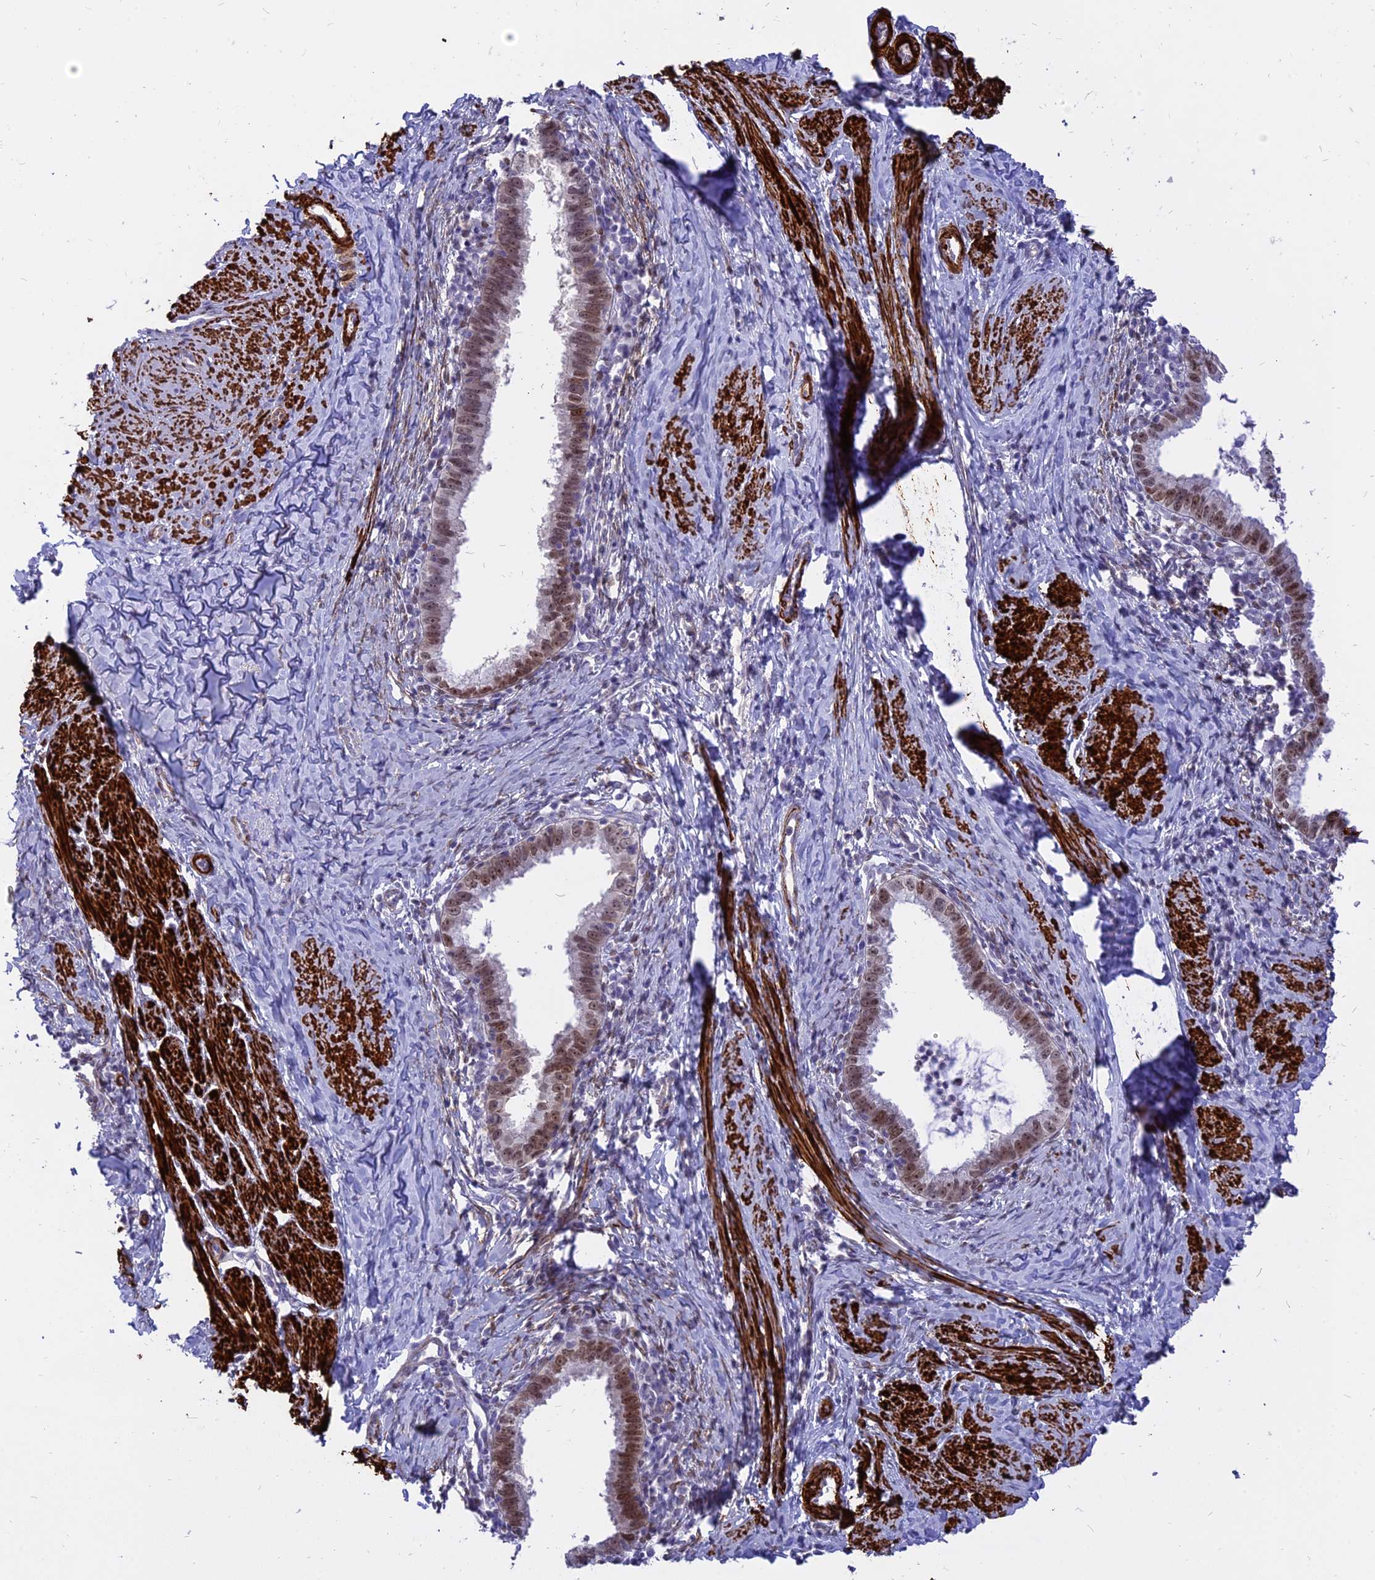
{"staining": {"intensity": "moderate", "quantity": ">75%", "location": "nuclear"}, "tissue": "cervical cancer", "cell_type": "Tumor cells", "image_type": "cancer", "snomed": [{"axis": "morphology", "description": "Adenocarcinoma, NOS"}, {"axis": "topography", "description": "Cervix"}], "caption": "Protein analysis of cervical cancer (adenocarcinoma) tissue exhibits moderate nuclear staining in about >75% of tumor cells.", "gene": "CENPV", "patient": {"sex": "female", "age": 36}}